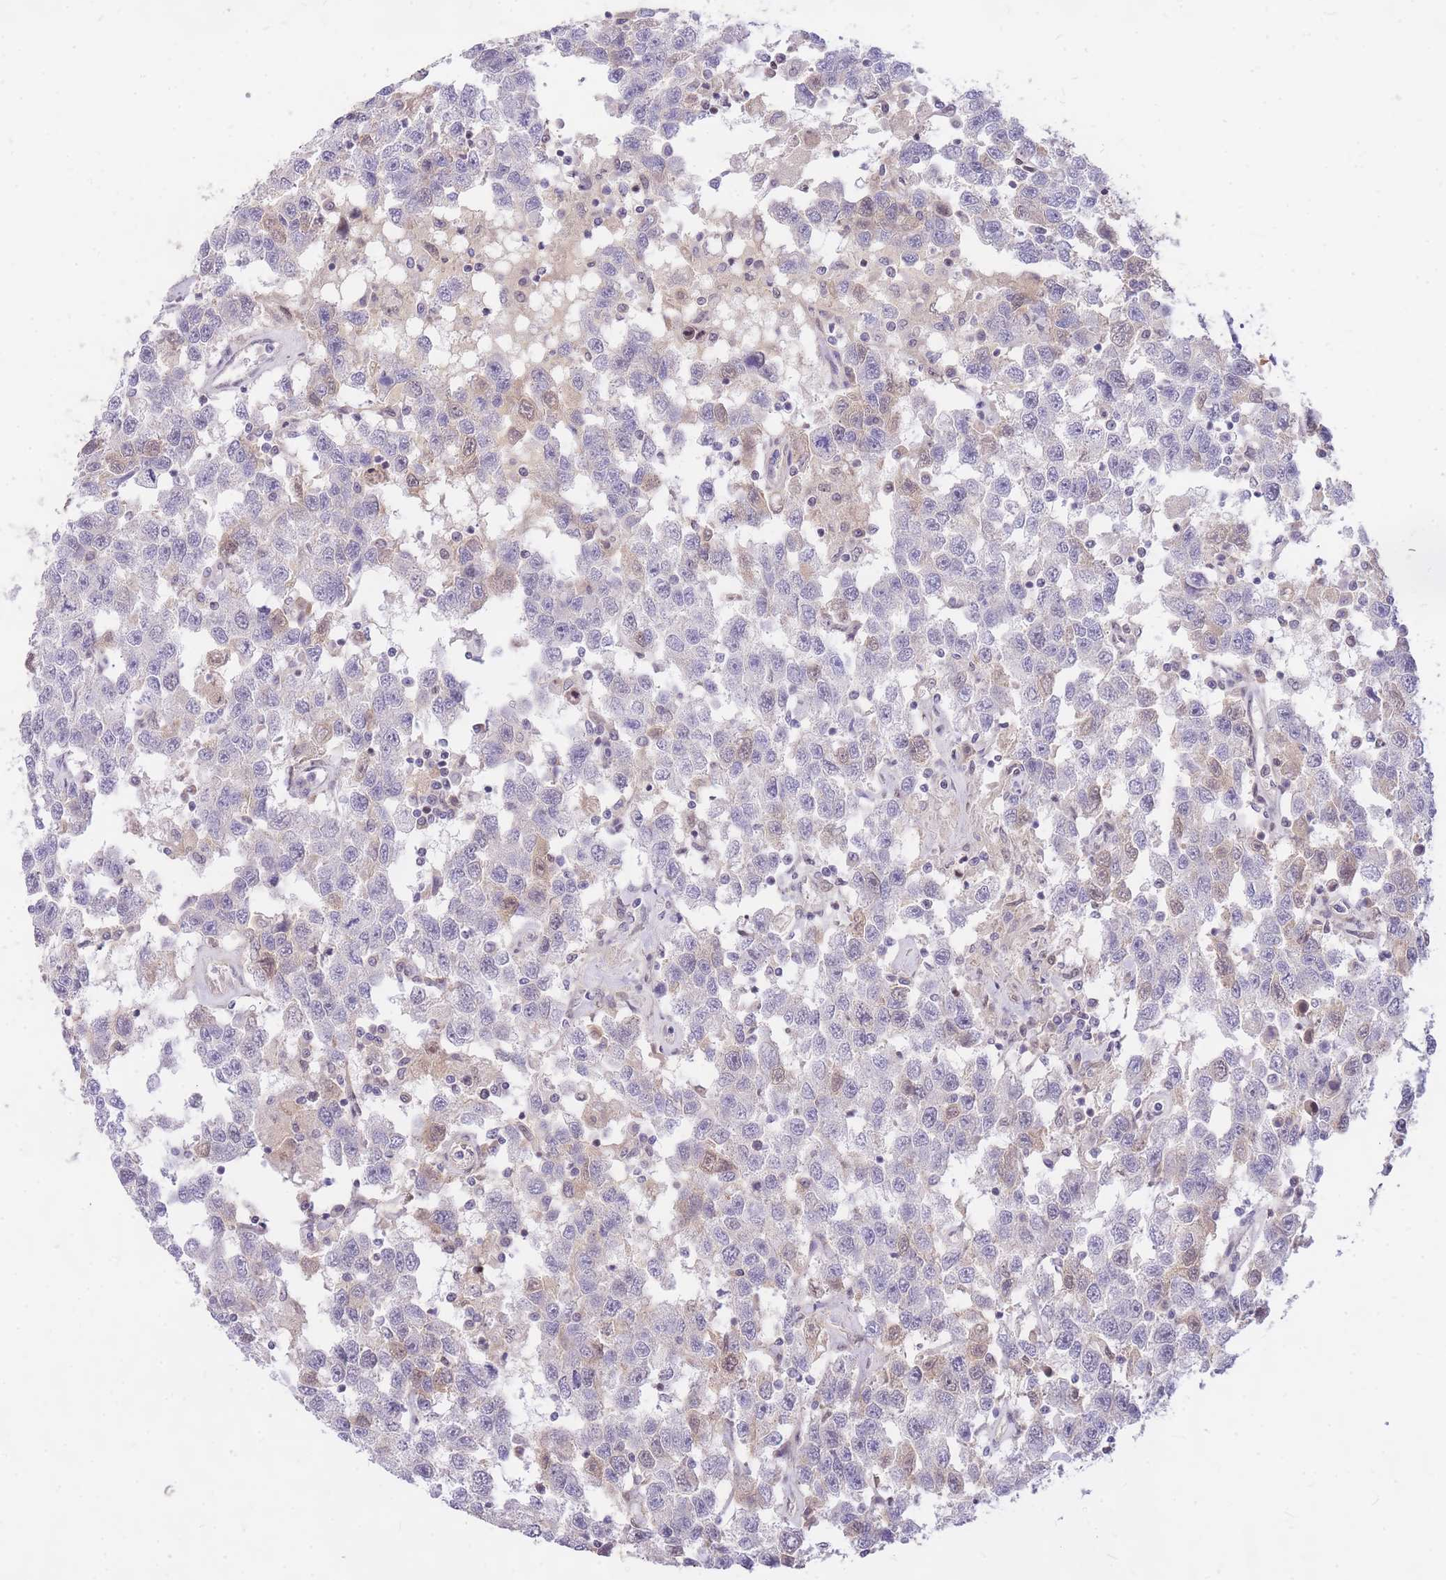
{"staining": {"intensity": "negative", "quantity": "none", "location": "none"}, "tissue": "testis cancer", "cell_type": "Tumor cells", "image_type": "cancer", "snomed": [{"axis": "morphology", "description": "Seminoma, NOS"}, {"axis": "topography", "description": "Testis"}], "caption": "Immunohistochemical staining of human testis cancer (seminoma) exhibits no significant expression in tumor cells. (DAB (3,3'-diaminobenzidine) immunohistochemistry (IHC) with hematoxylin counter stain).", "gene": "TLE2", "patient": {"sex": "male", "age": 41}}